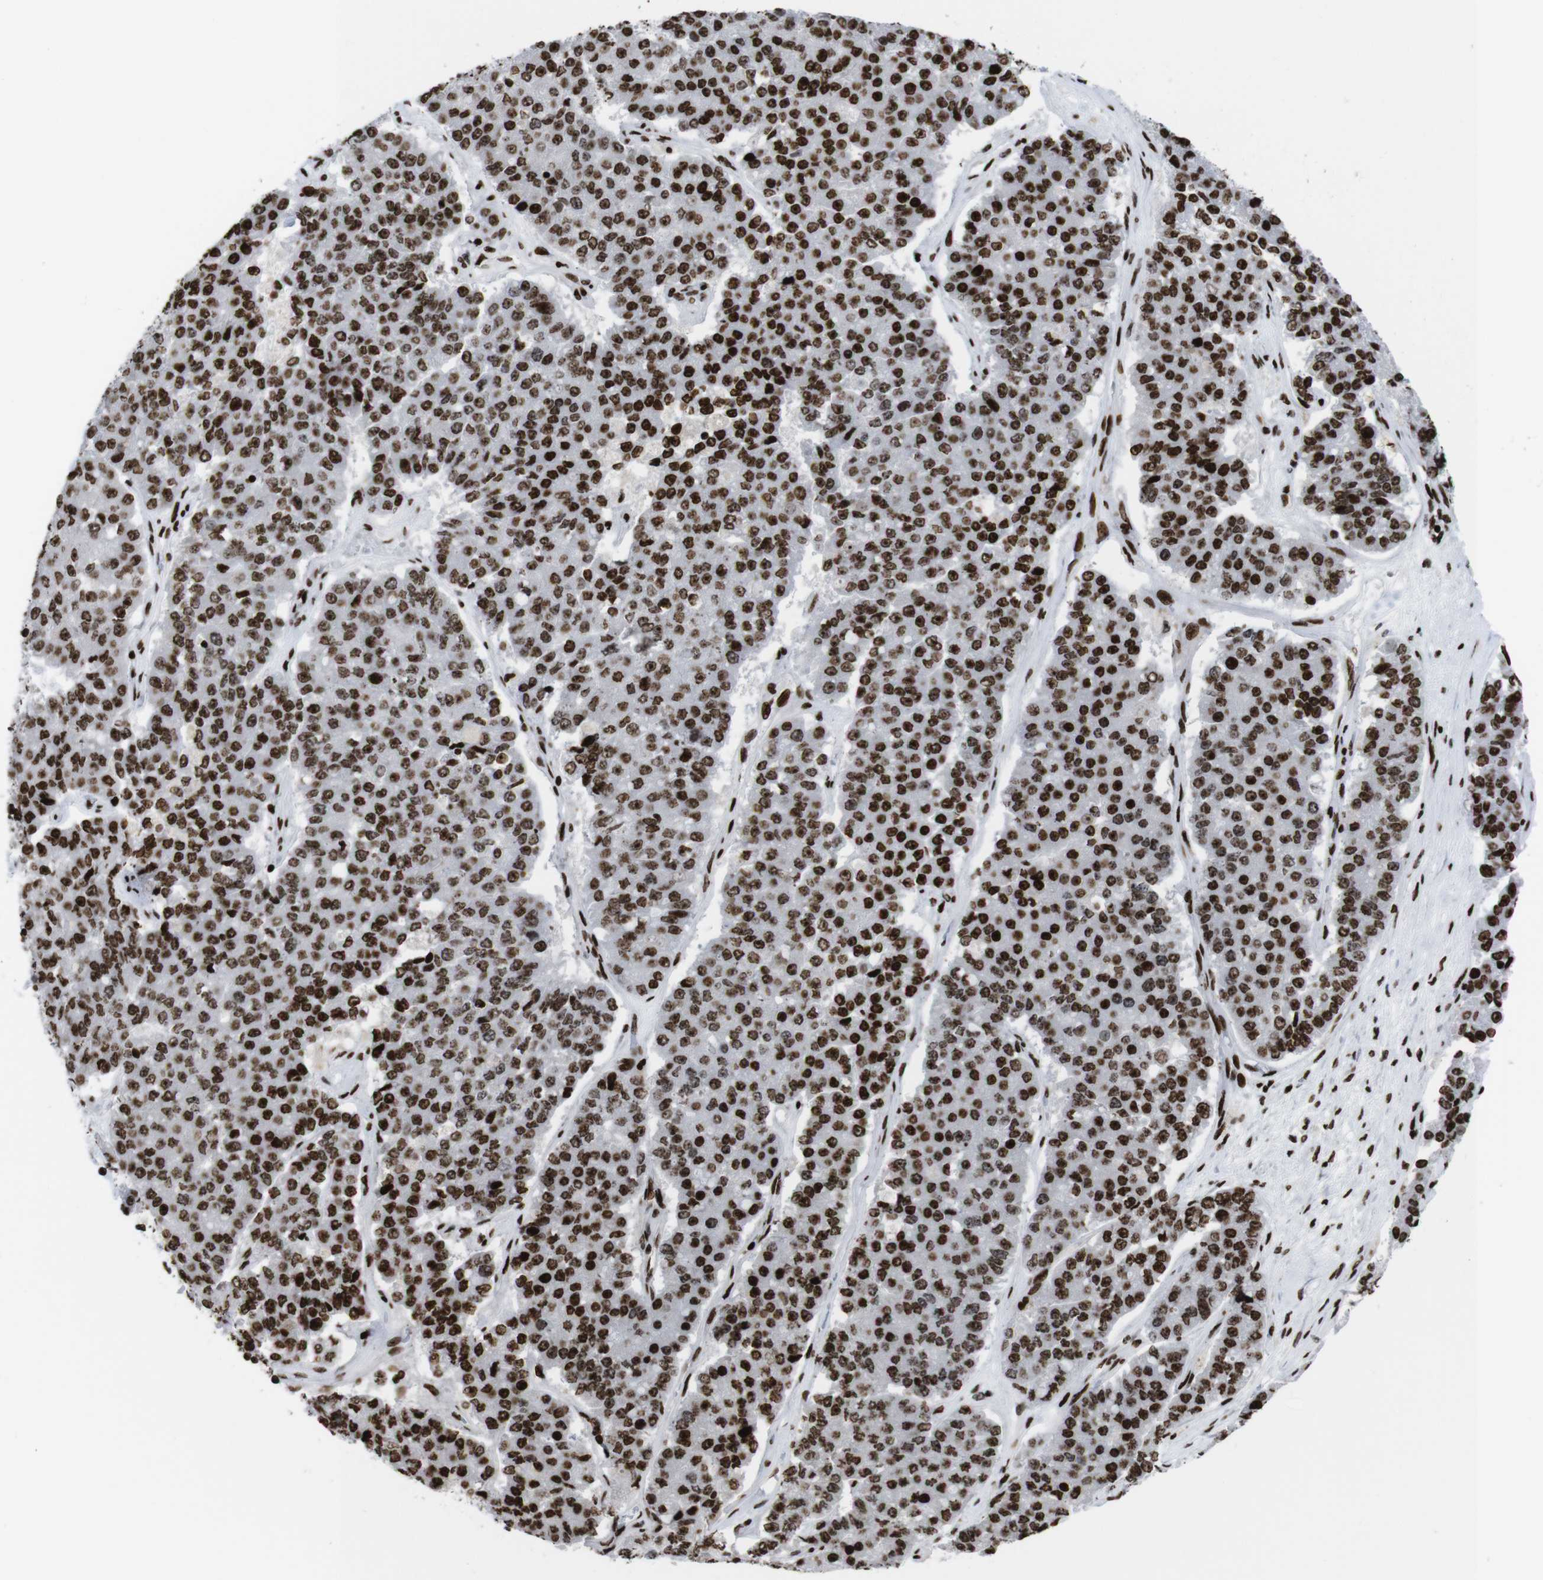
{"staining": {"intensity": "strong", "quantity": ">75%", "location": "nuclear"}, "tissue": "pancreatic cancer", "cell_type": "Tumor cells", "image_type": "cancer", "snomed": [{"axis": "morphology", "description": "Adenocarcinoma, NOS"}, {"axis": "topography", "description": "Pancreas"}], "caption": "Pancreatic cancer was stained to show a protein in brown. There is high levels of strong nuclear positivity in about >75% of tumor cells.", "gene": "H1-4", "patient": {"sex": "male", "age": 50}}